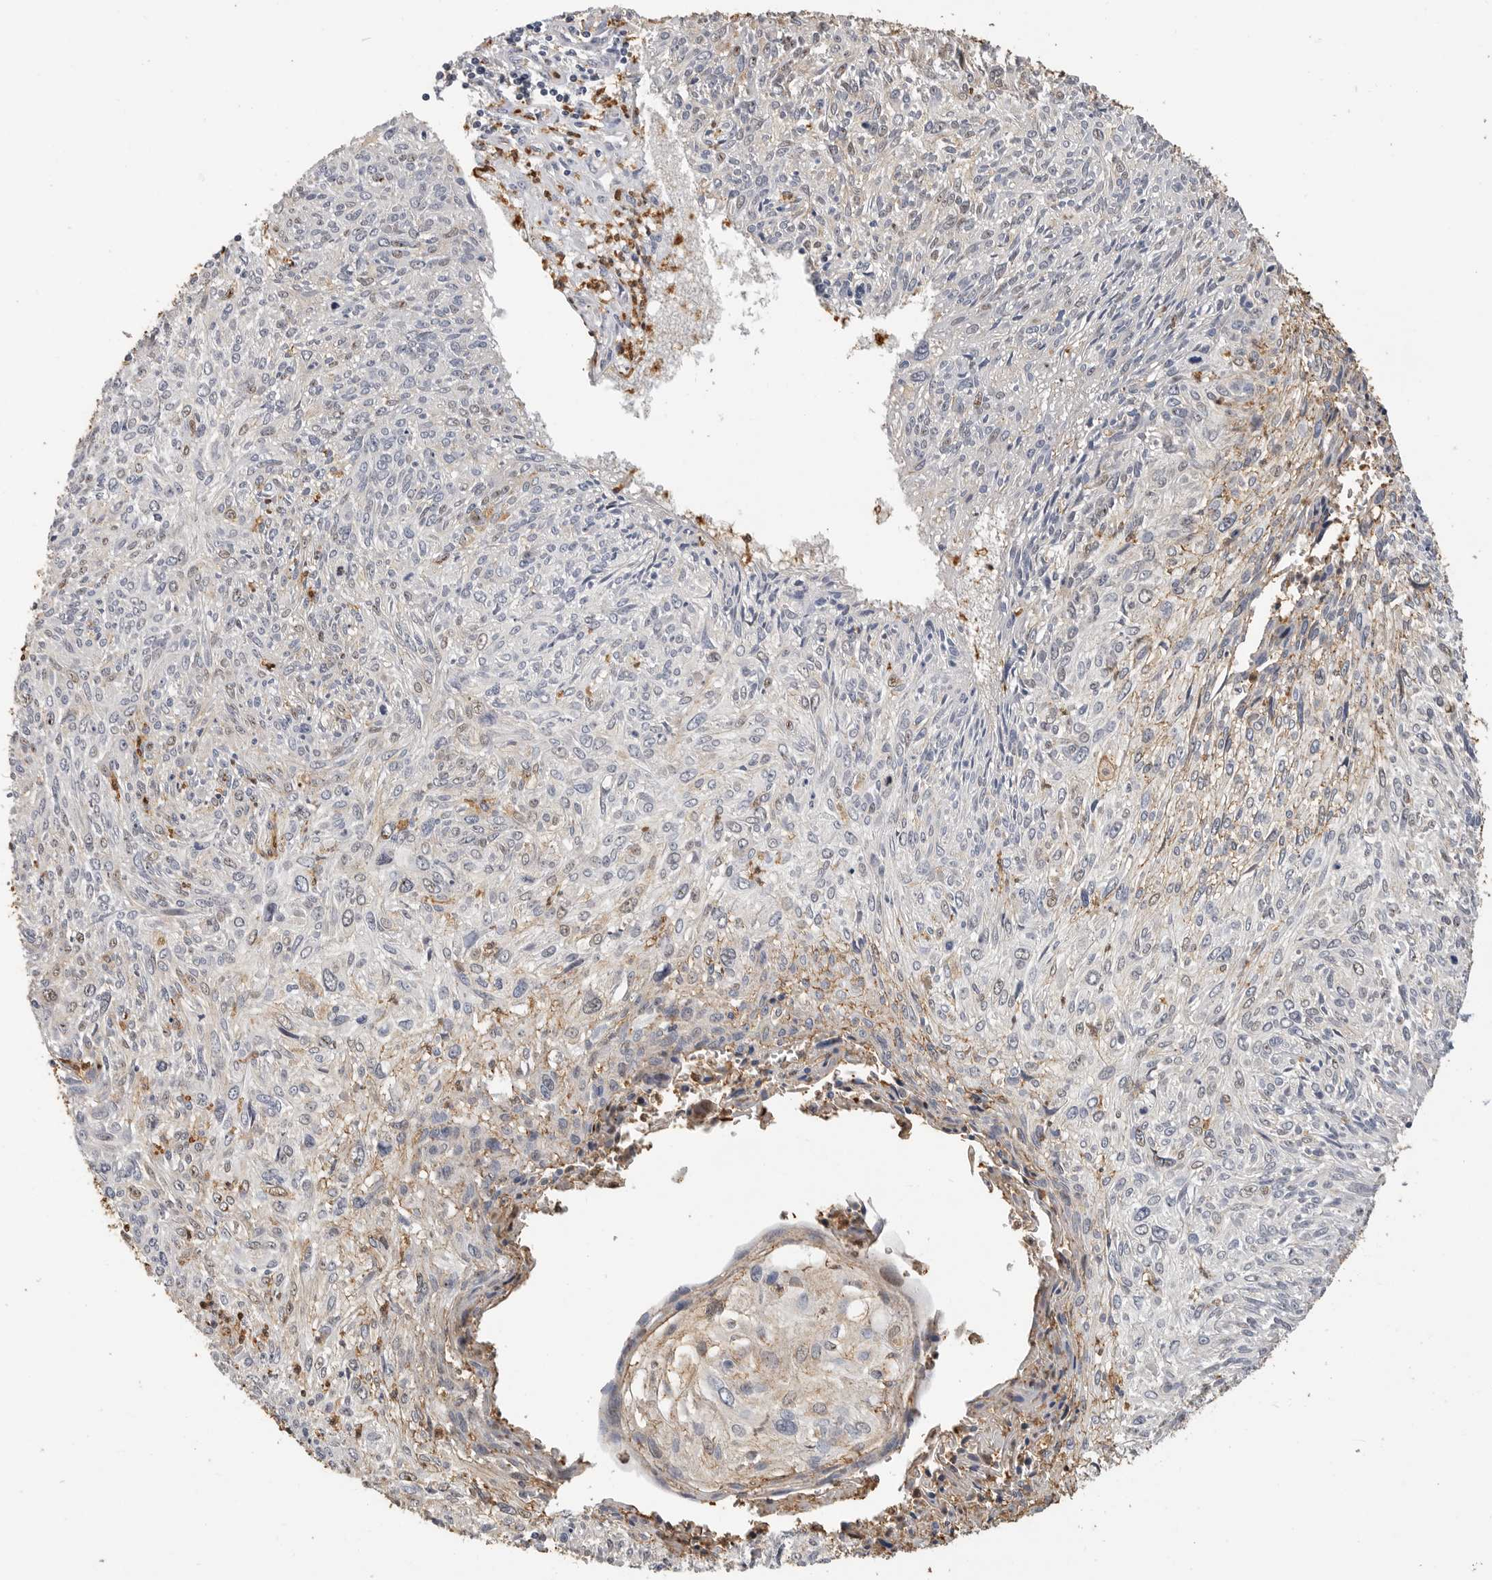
{"staining": {"intensity": "weak", "quantity": "<25%", "location": "cytoplasmic/membranous"}, "tissue": "cervical cancer", "cell_type": "Tumor cells", "image_type": "cancer", "snomed": [{"axis": "morphology", "description": "Squamous cell carcinoma, NOS"}, {"axis": "topography", "description": "Cervix"}], "caption": "Human cervical squamous cell carcinoma stained for a protein using IHC demonstrates no staining in tumor cells.", "gene": "LTBR", "patient": {"sex": "female", "age": 51}}